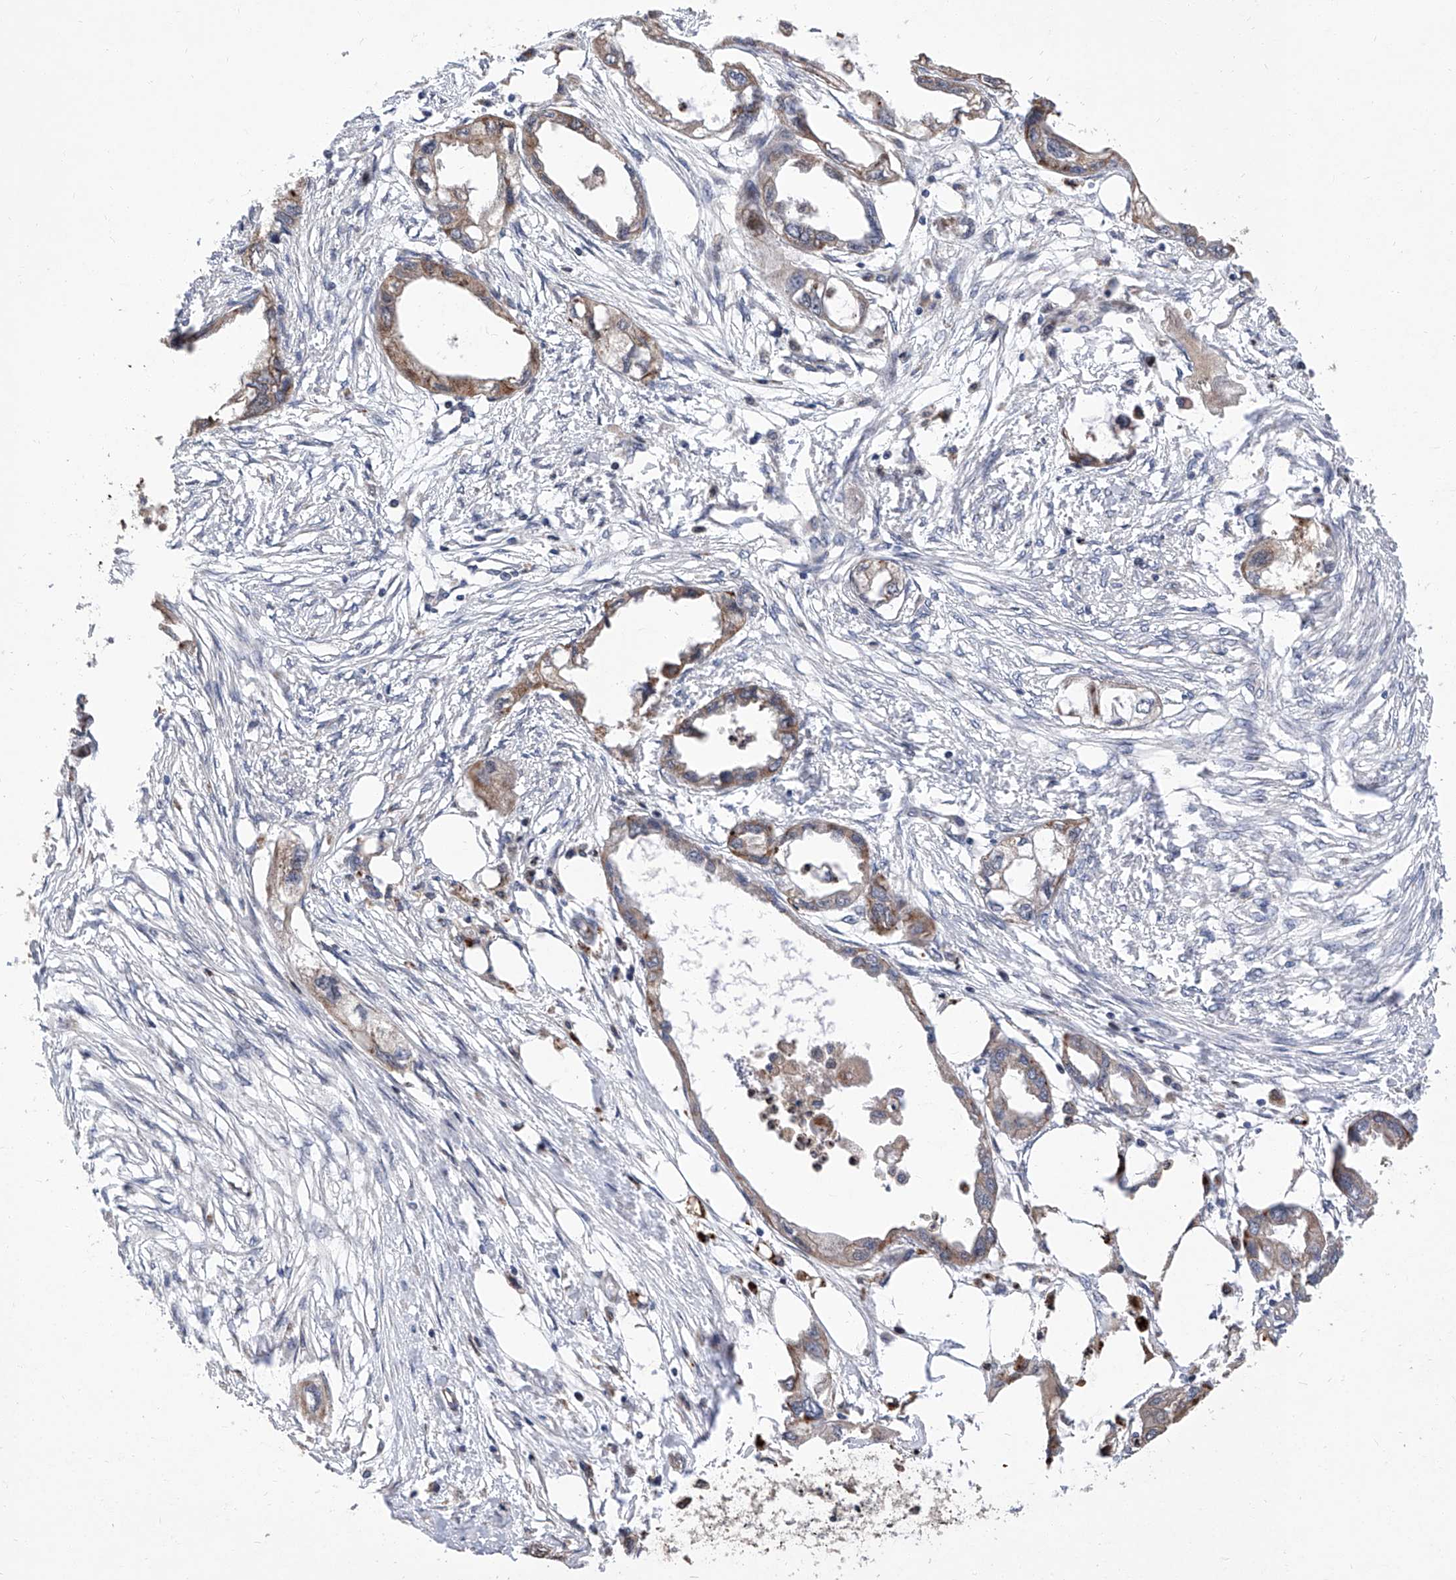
{"staining": {"intensity": "weak", "quantity": "25%-75%", "location": "cytoplasmic/membranous"}, "tissue": "endometrial cancer", "cell_type": "Tumor cells", "image_type": "cancer", "snomed": [{"axis": "morphology", "description": "Adenocarcinoma, NOS"}, {"axis": "morphology", "description": "Adenocarcinoma, metastatic, NOS"}, {"axis": "topography", "description": "Adipose tissue"}, {"axis": "topography", "description": "Endometrium"}], "caption": "Immunohistochemistry (DAB (3,3'-diaminobenzidine)) staining of adenocarcinoma (endometrial) demonstrates weak cytoplasmic/membranous protein expression in approximately 25%-75% of tumor cells. Immunohistochemistry stains the protein of interest in brown and the nuclei are stained blue.", "gene": "FARP2", "patient": {"sex": "female", "age": 67}}